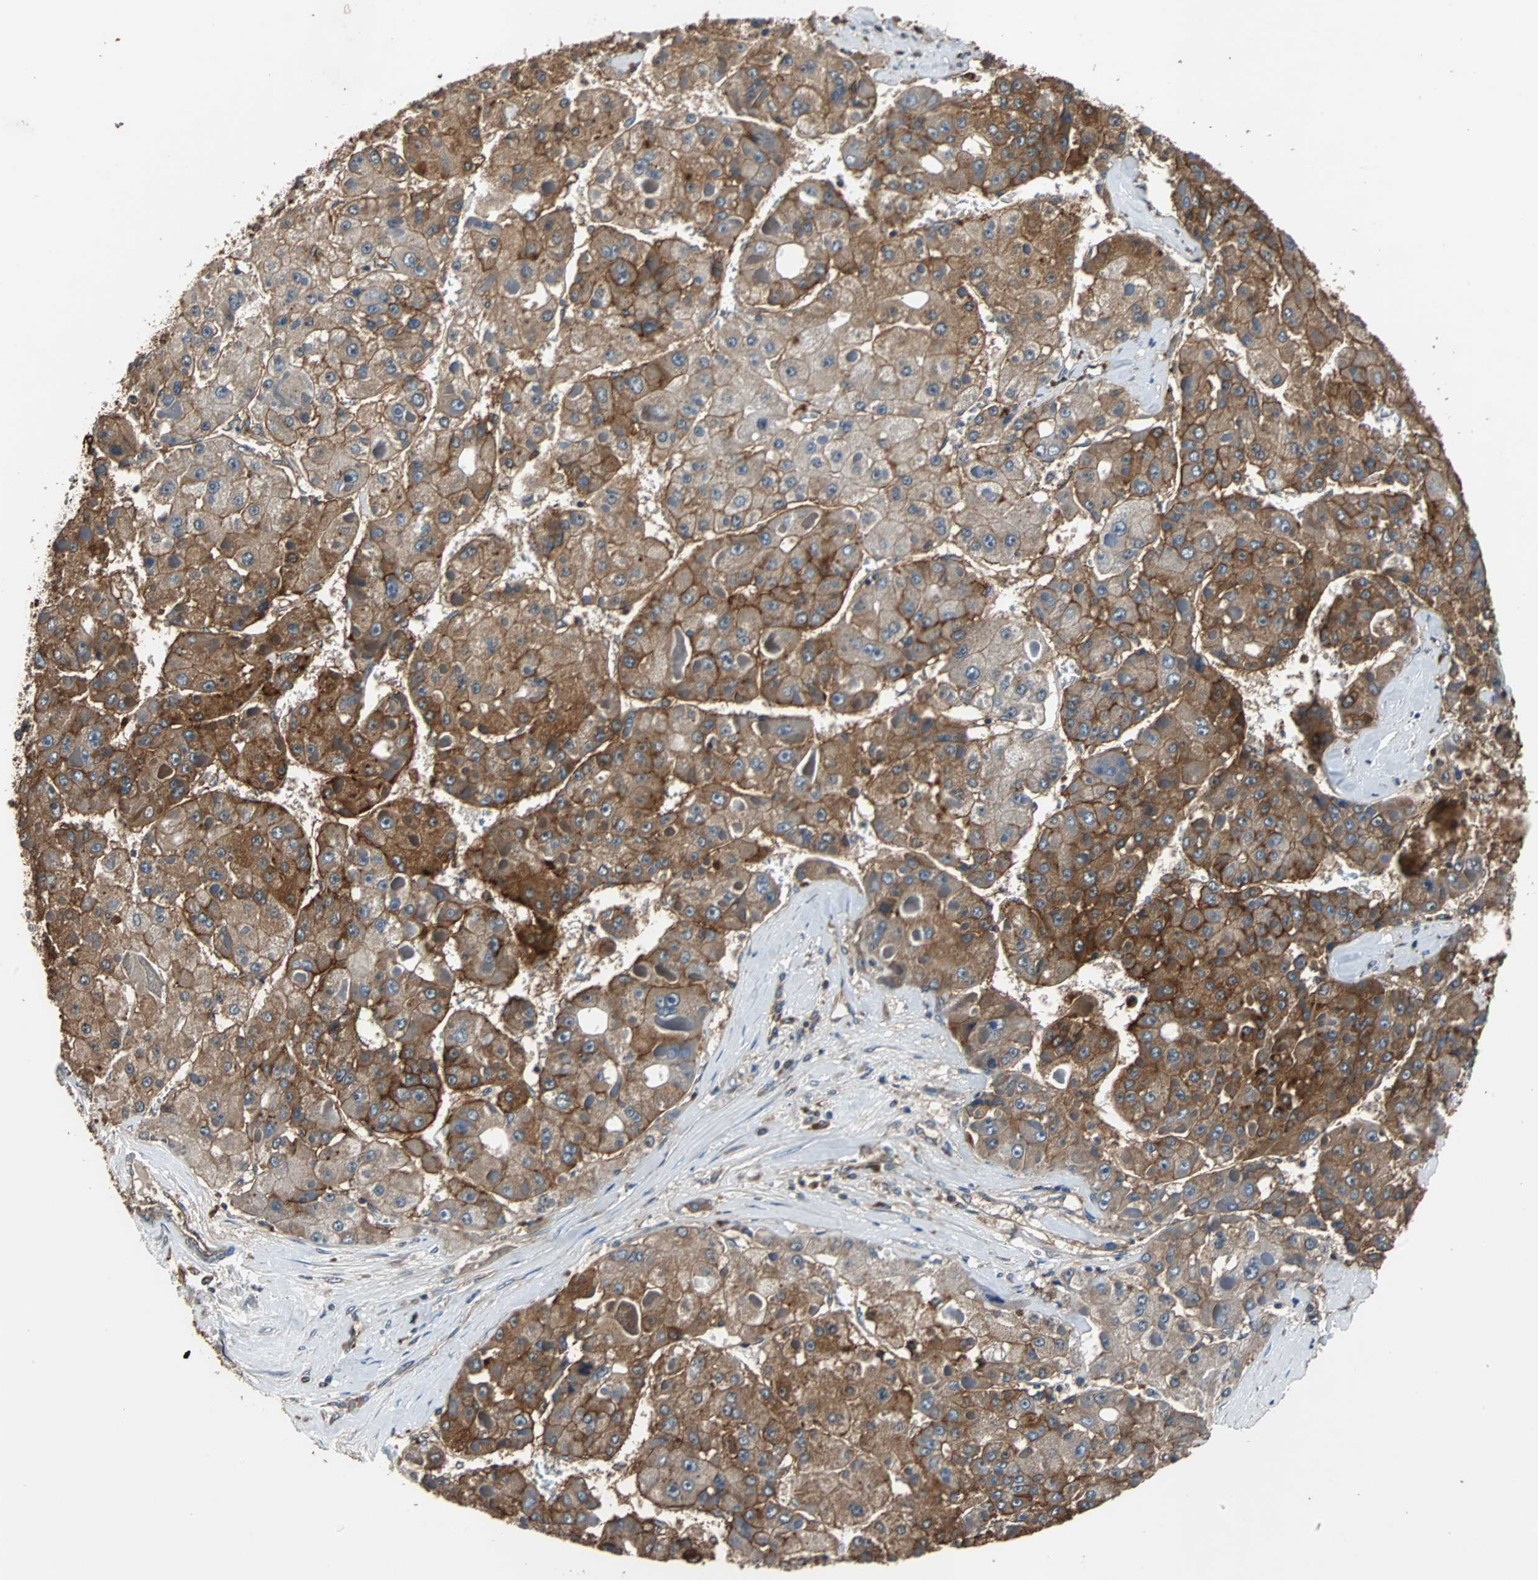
{"staining": {"intensity": "moderate", "quantity": ">75%", "location": "cytoplasmic/membranous"}, "tissue": "liver cancer", "cell_type": "Tumor cells", "image_type": "cancer", "snomed": [{"axis": "morphology", "description": "Carcinoma, Hepatocellular, NOS"}, {"axis": "topography", "description": "Liver"}], "caption": "Immunohistochemical staining of liver cancer (hepatocellular carcinoma) displays moderate cytoplasmic/membranous protein staining in about >75% of tumor cells. The protein of interest is shown in brown color, while the nuclei are stained blue.", "gene": "NDRG1", "patient": {"sex": "female", "age": 73}}